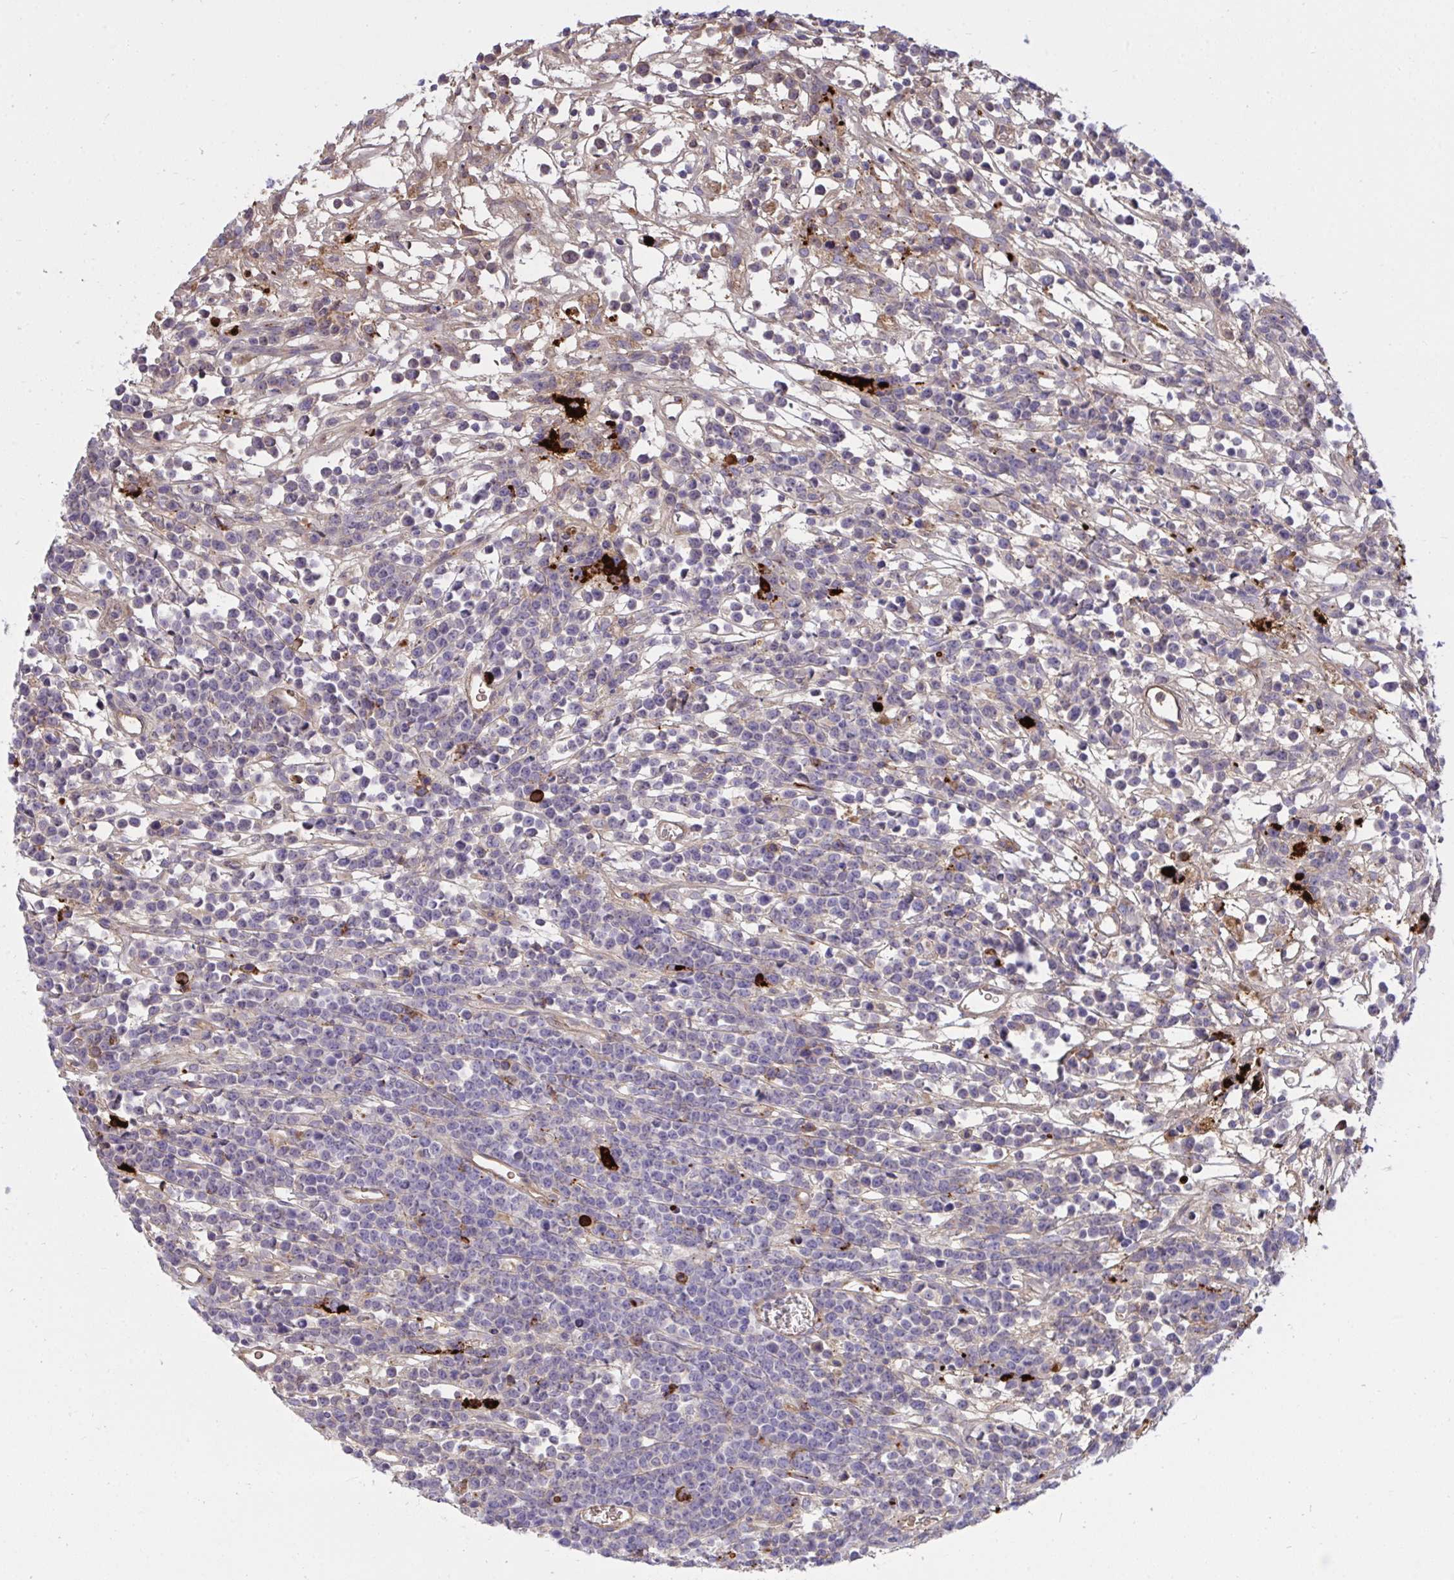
{"staining": {"intensity": "negative", "quantity": "none", "location": "none"}, "tissue": "lymphoma", "cell_type": "Tumor cells", "image_type": "cancer", "snomed": [{"axis": "morphology", "description": "Malignant lymphoma, non-Hodgkin's type, High grade"}, {"axis": "topography", "description": "Ovary"}], "caption": "Immunohistochemical staining of human lymphoma reveals no significant expression in tumor cells.", "gene": "F2", "patient": {"sex": "female", "age": 56}}